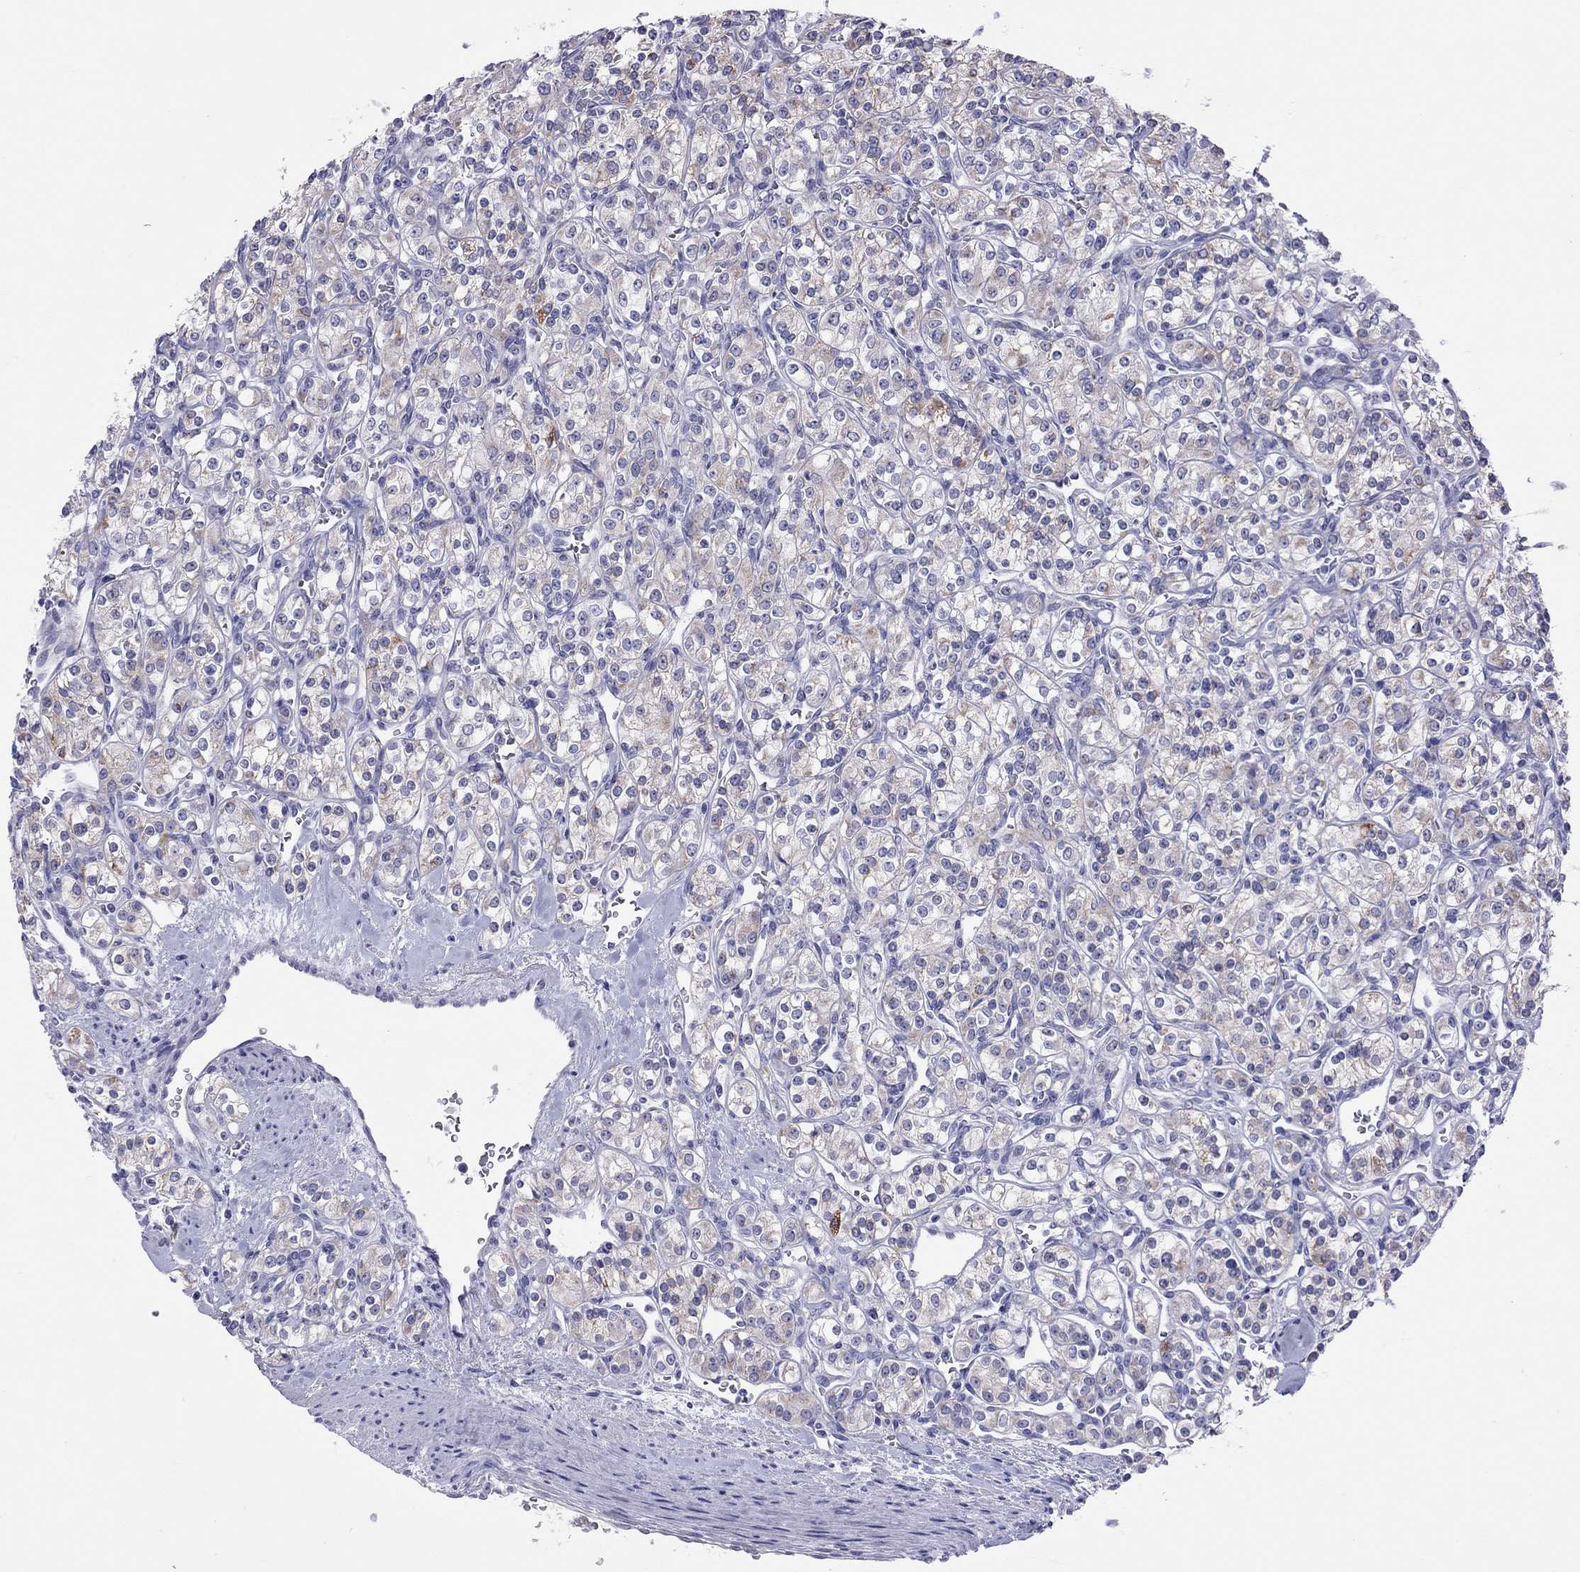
{"staining": {"intensity": "negative", "quantity": "none", "location": "none"}, "tissue": "renal cancer", "cell_type": "Tumor cells", "image_type": "cancer", "snomed": [{"axis": "morphology", "description": "Adenocarcinoma, NOS"}, {"axis": "topography", "description": "Kidney"}], "caption": "Image shows no significant protein expression in tumor cells of renal cancer (adenocarcinoma).", "gene": "COL9A1", "patient": {"sex": "male", "age": 77}}